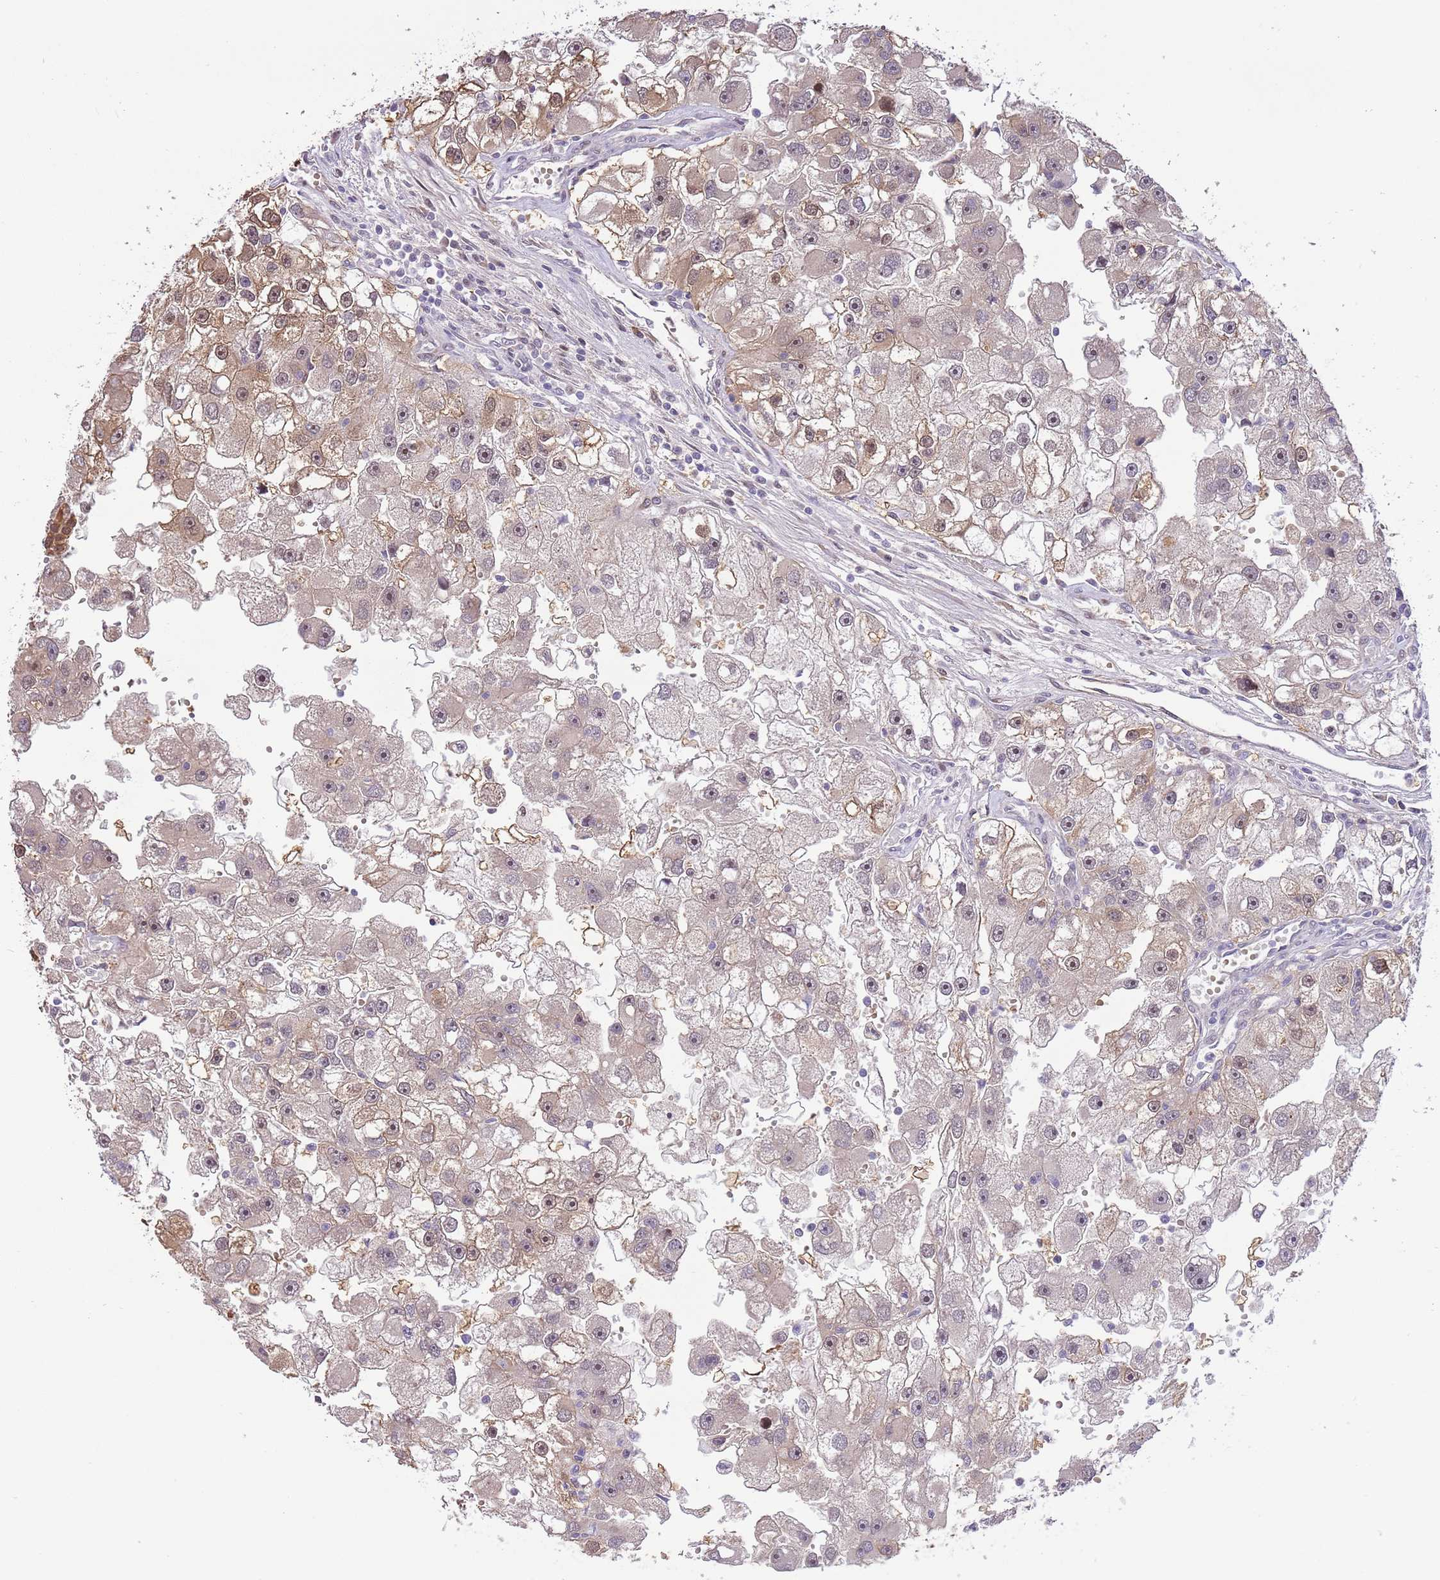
{"staining": {"intensity": "weak", "quantity": "<25%", "location": "cytoplasmic/membranous,nuclear"}, "tissue": "renal cancer", "cell_type": "Tumor cells", "image_type": "cancer", "snomed": [{"axis": "morphology", "description": "Adenocarcinoma, NOS"}, {"axis": "topography", "description": "Kidney"}], "caption": "Renal cancer was stained to show a protein in brown. There is no significant positivity in tumor cells.", "gene": "RFK", "patient": {"sex": "male", "age": 63}}